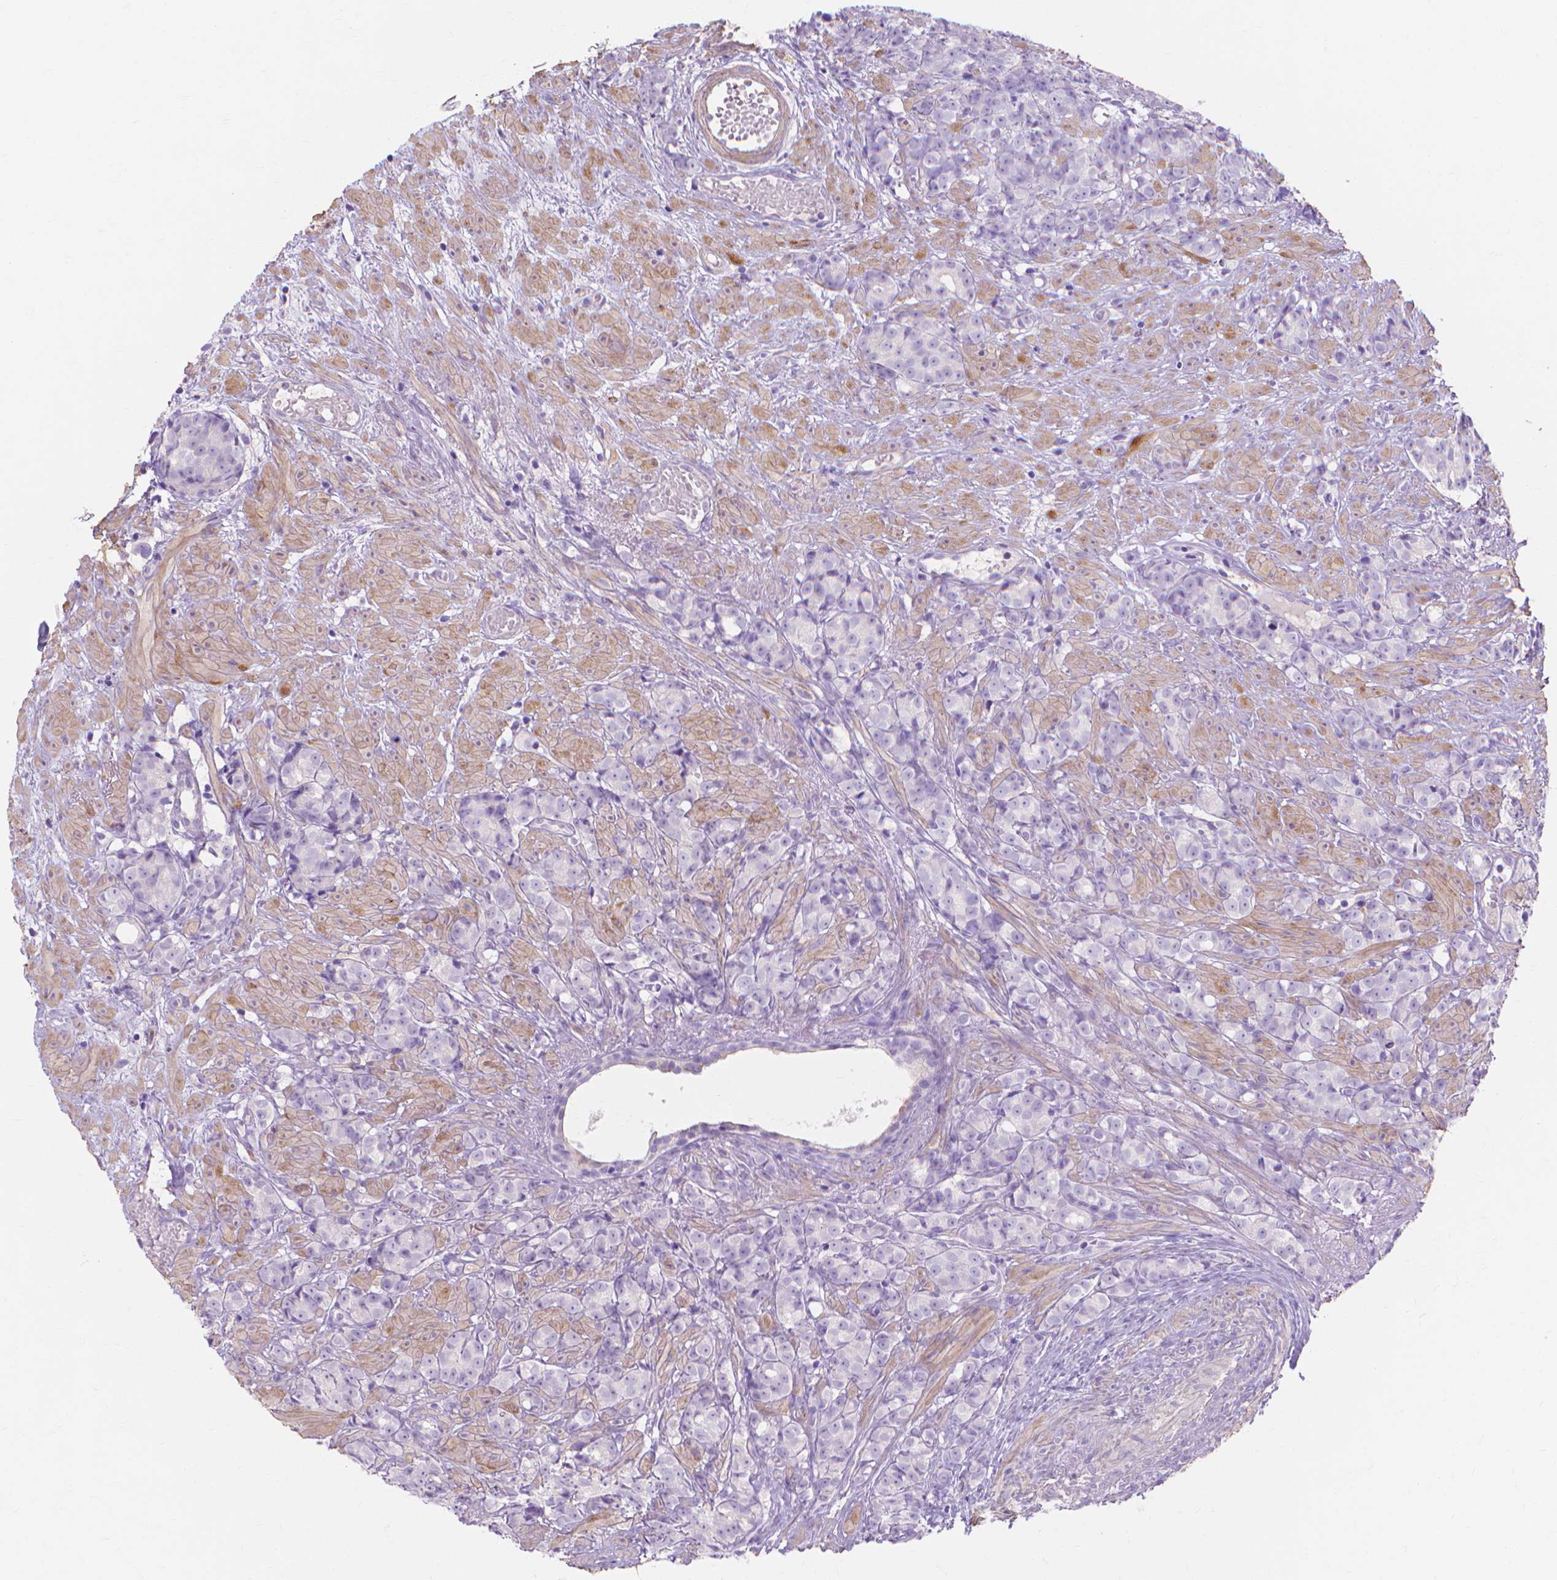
{"staining": {"intensity": "negative", "quantity": "none", "location": "none"}, "tissue": "prostate cancer", "cell_type": "Tumor cells", "image_type": "cancer", "snomed": [{"axis": "morphology", "description": "Adenocarcinoma, High grade"}, {"axis": "topography", "description": "Prostate"}], "caption": "The image exhibits no staining of tumor cells in prostate cancer.", "gene": "MBLAC1", "patient": {"sex": "male", "age": 81}}